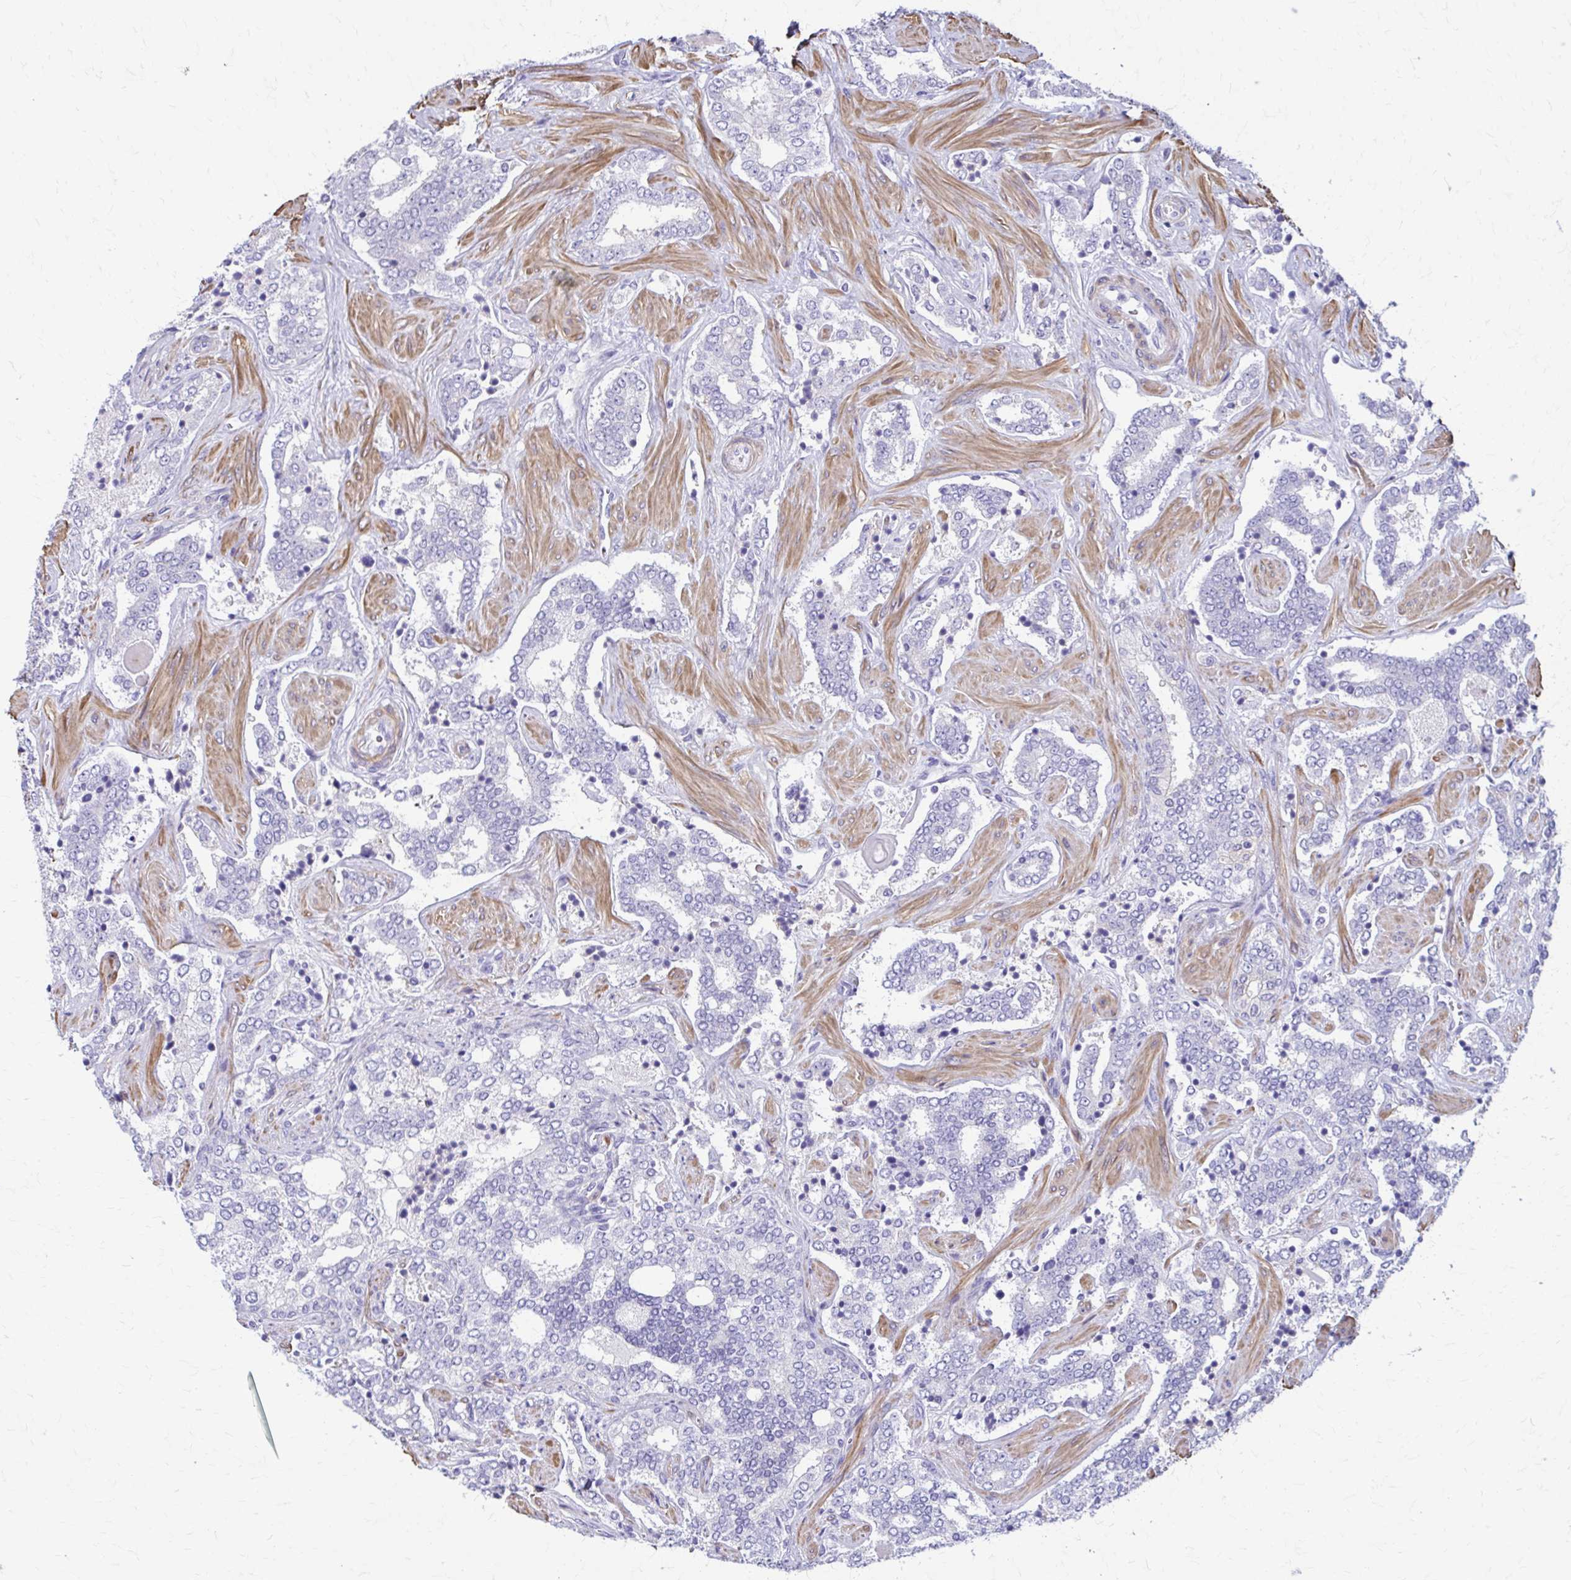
{"staining": {"intensity": "negative", "quantity": "none", "location": "none"}, "tissue": "prostate cancer", "cell_type": "Tumor cells", "image_type": "cancer", "snomed": [{"axis": "morphology", "description": "Adenocarcinoma, High grade"}, {"axis": "topography", "description": "Prostate"}], "caption": "A micrograph of human prostate cancer is negative for staining in tumor cells.", "gene": "DSP", "patient": {"sex": "male", "age": 60}}